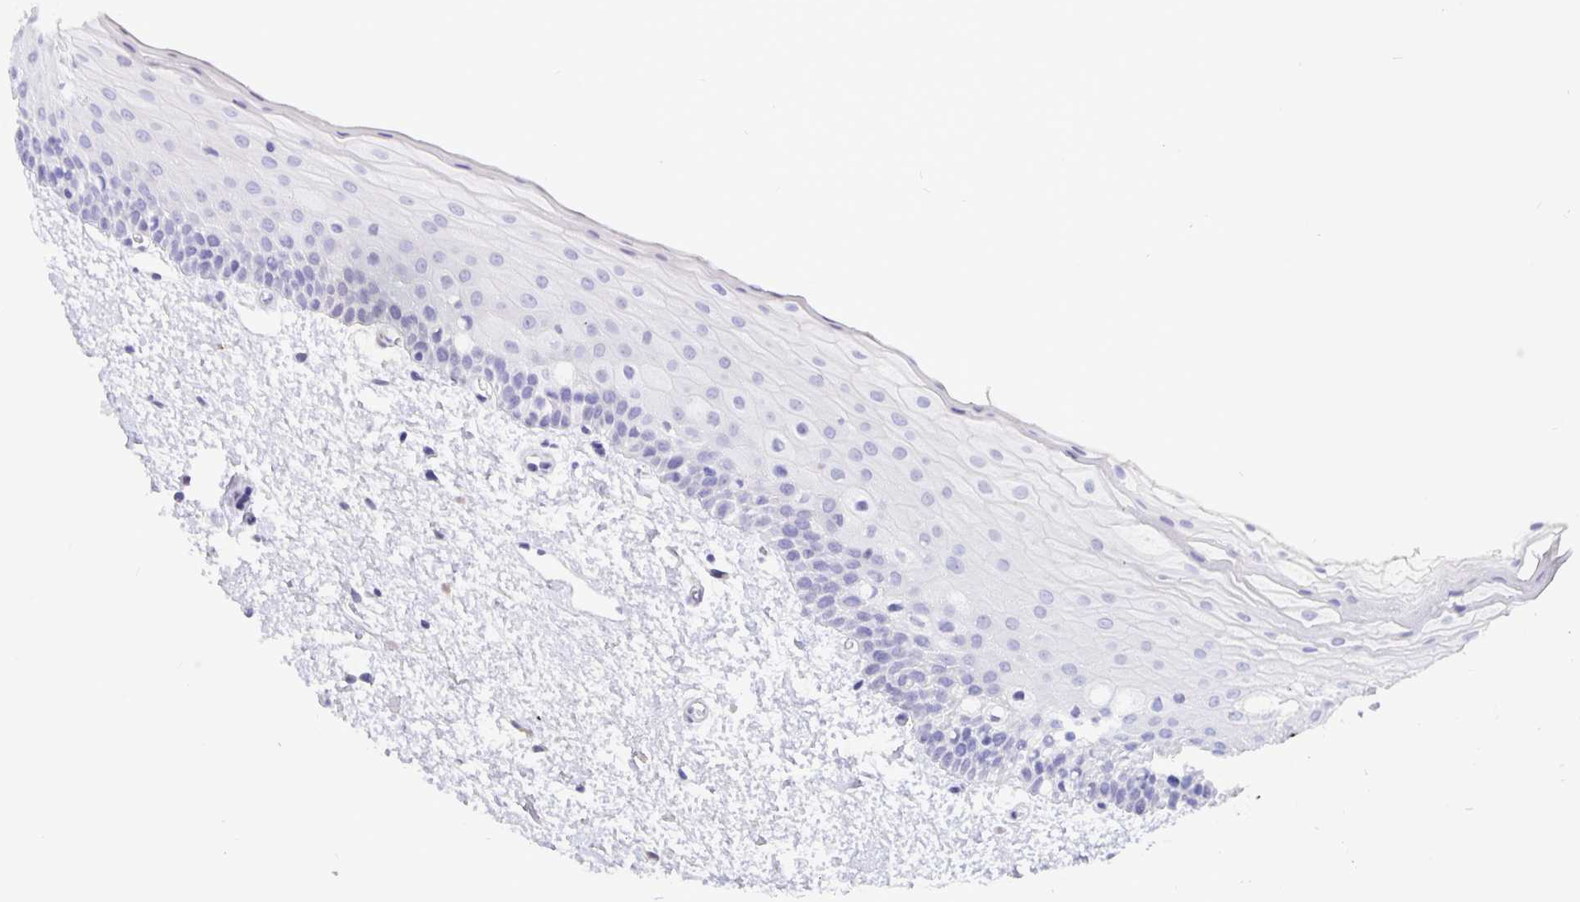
{"staining": {"intensity": "negative", "quantity": "none", "location": "none"}, "tissue": "oral mucosa", "cell_type": "Squamous epithelial cells", "image_type": "normal", "snomed": [{"axis": "morphology", "description": "Normal tissue, NOS"}, {"axis": "topography", "description": "Oral tissue"}], "caption": "The immunohistochemistry (IHC) histopathology image has no significant staining in squamous epithelial cells of oral mucosa. The staining was performed using DAB (3,3'-diaminobenzidine) to visualize the protein expression in brown, while the nuclei were stained in blue with hematoxylin (Magnification: 20x).", "gene": "ERMN", "patient": {"sex": "female", "age": 82}}